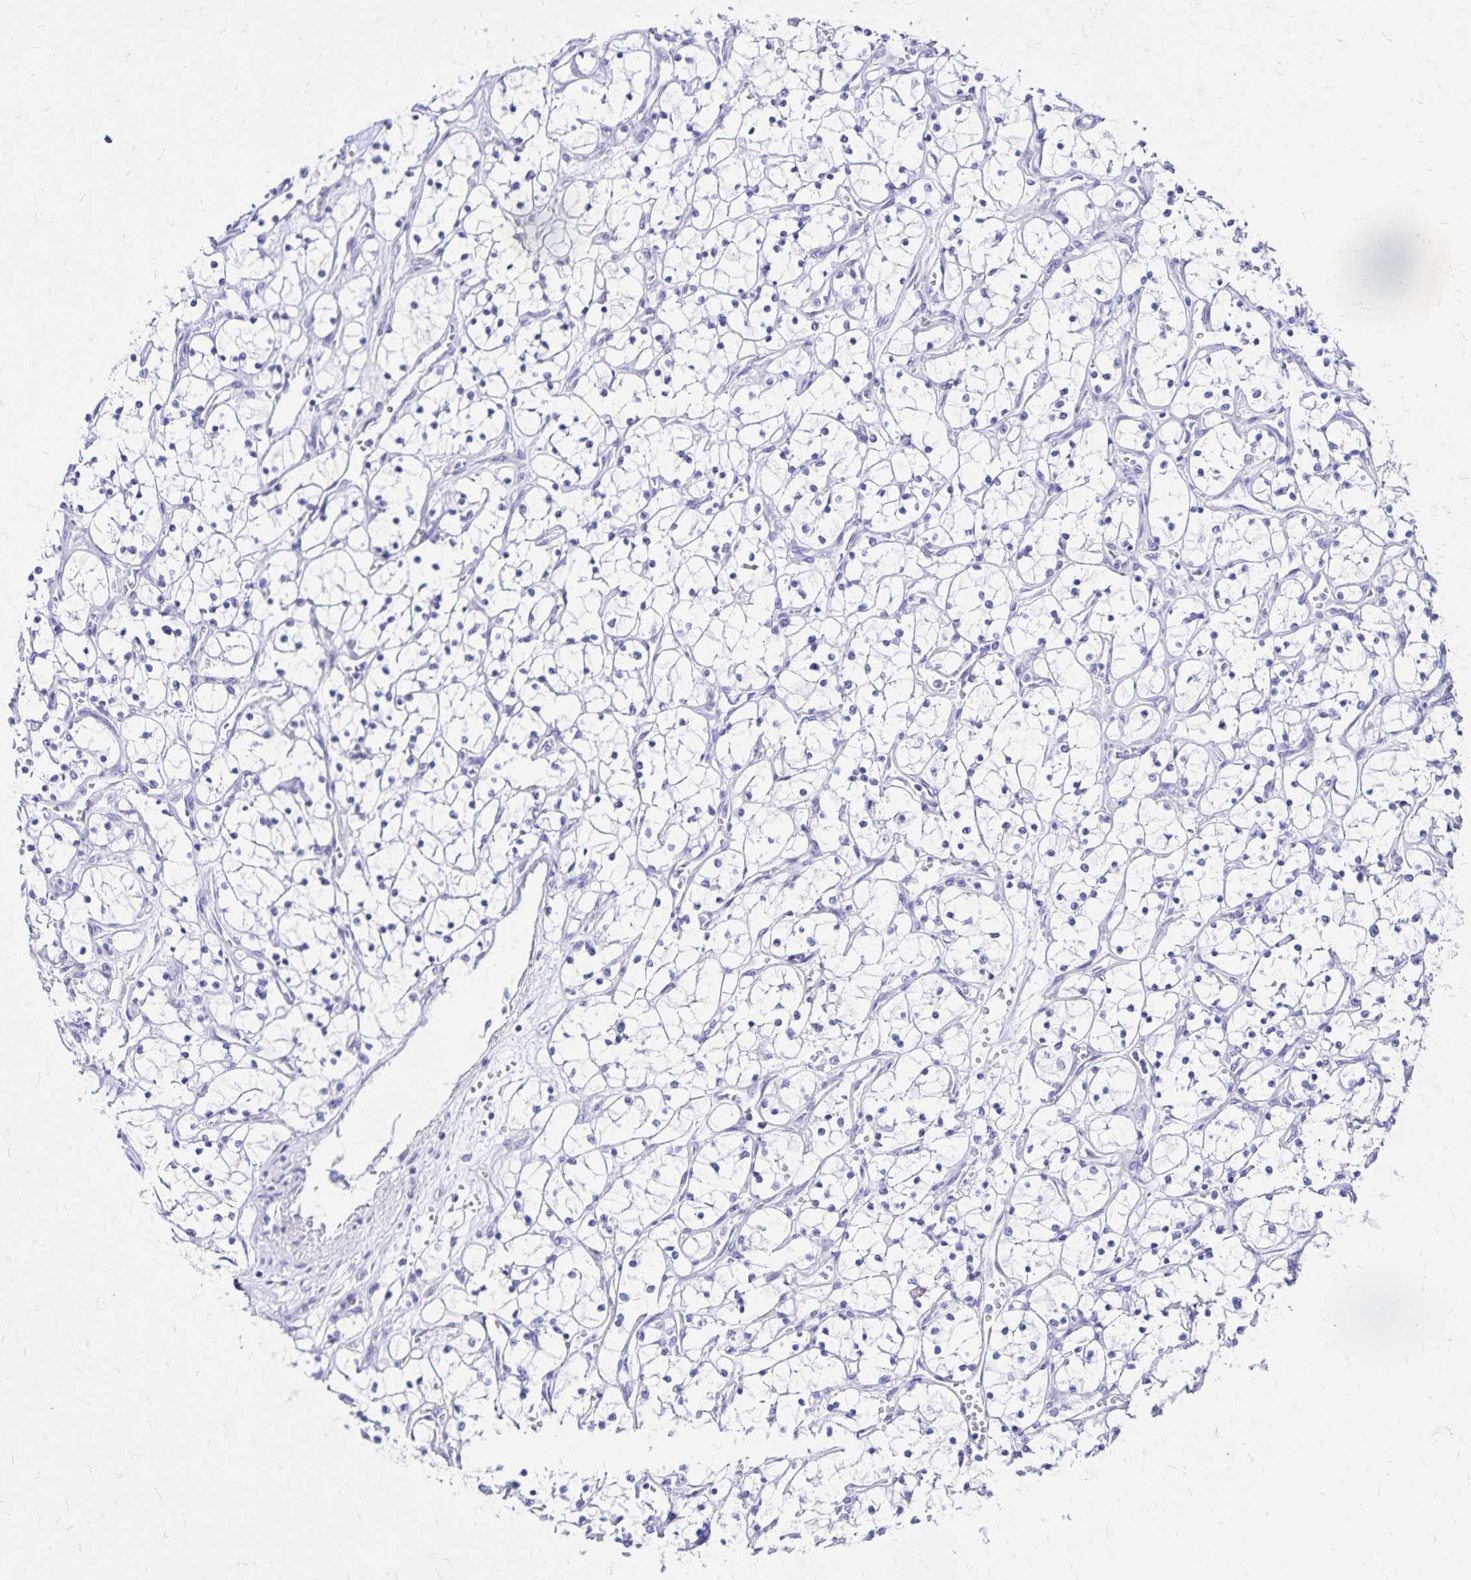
{"staining": {"intensity": "negative", "quantity": "none", "location": "none"}, "tissue": "renal cancer", "cell_type": "Tumor cells", "image_type": "cancer", "snomed": [{"axis": "morphology", "description": "Adenocarcinoma, NOS"}, {"axis": "topography", "description": "Kidney"}], "caption": "The histopathology image exhibits no staining of tumor cells in adenocarcinoma (renal). (Stains: DAB (3,3'-diaminobenzidine) IHC with hematoxylin counter stain, Microscopy: brightfield microscopy at high magnification).", "gene": "LIN28B", "patient": {"sex": "female", "age": 69}}